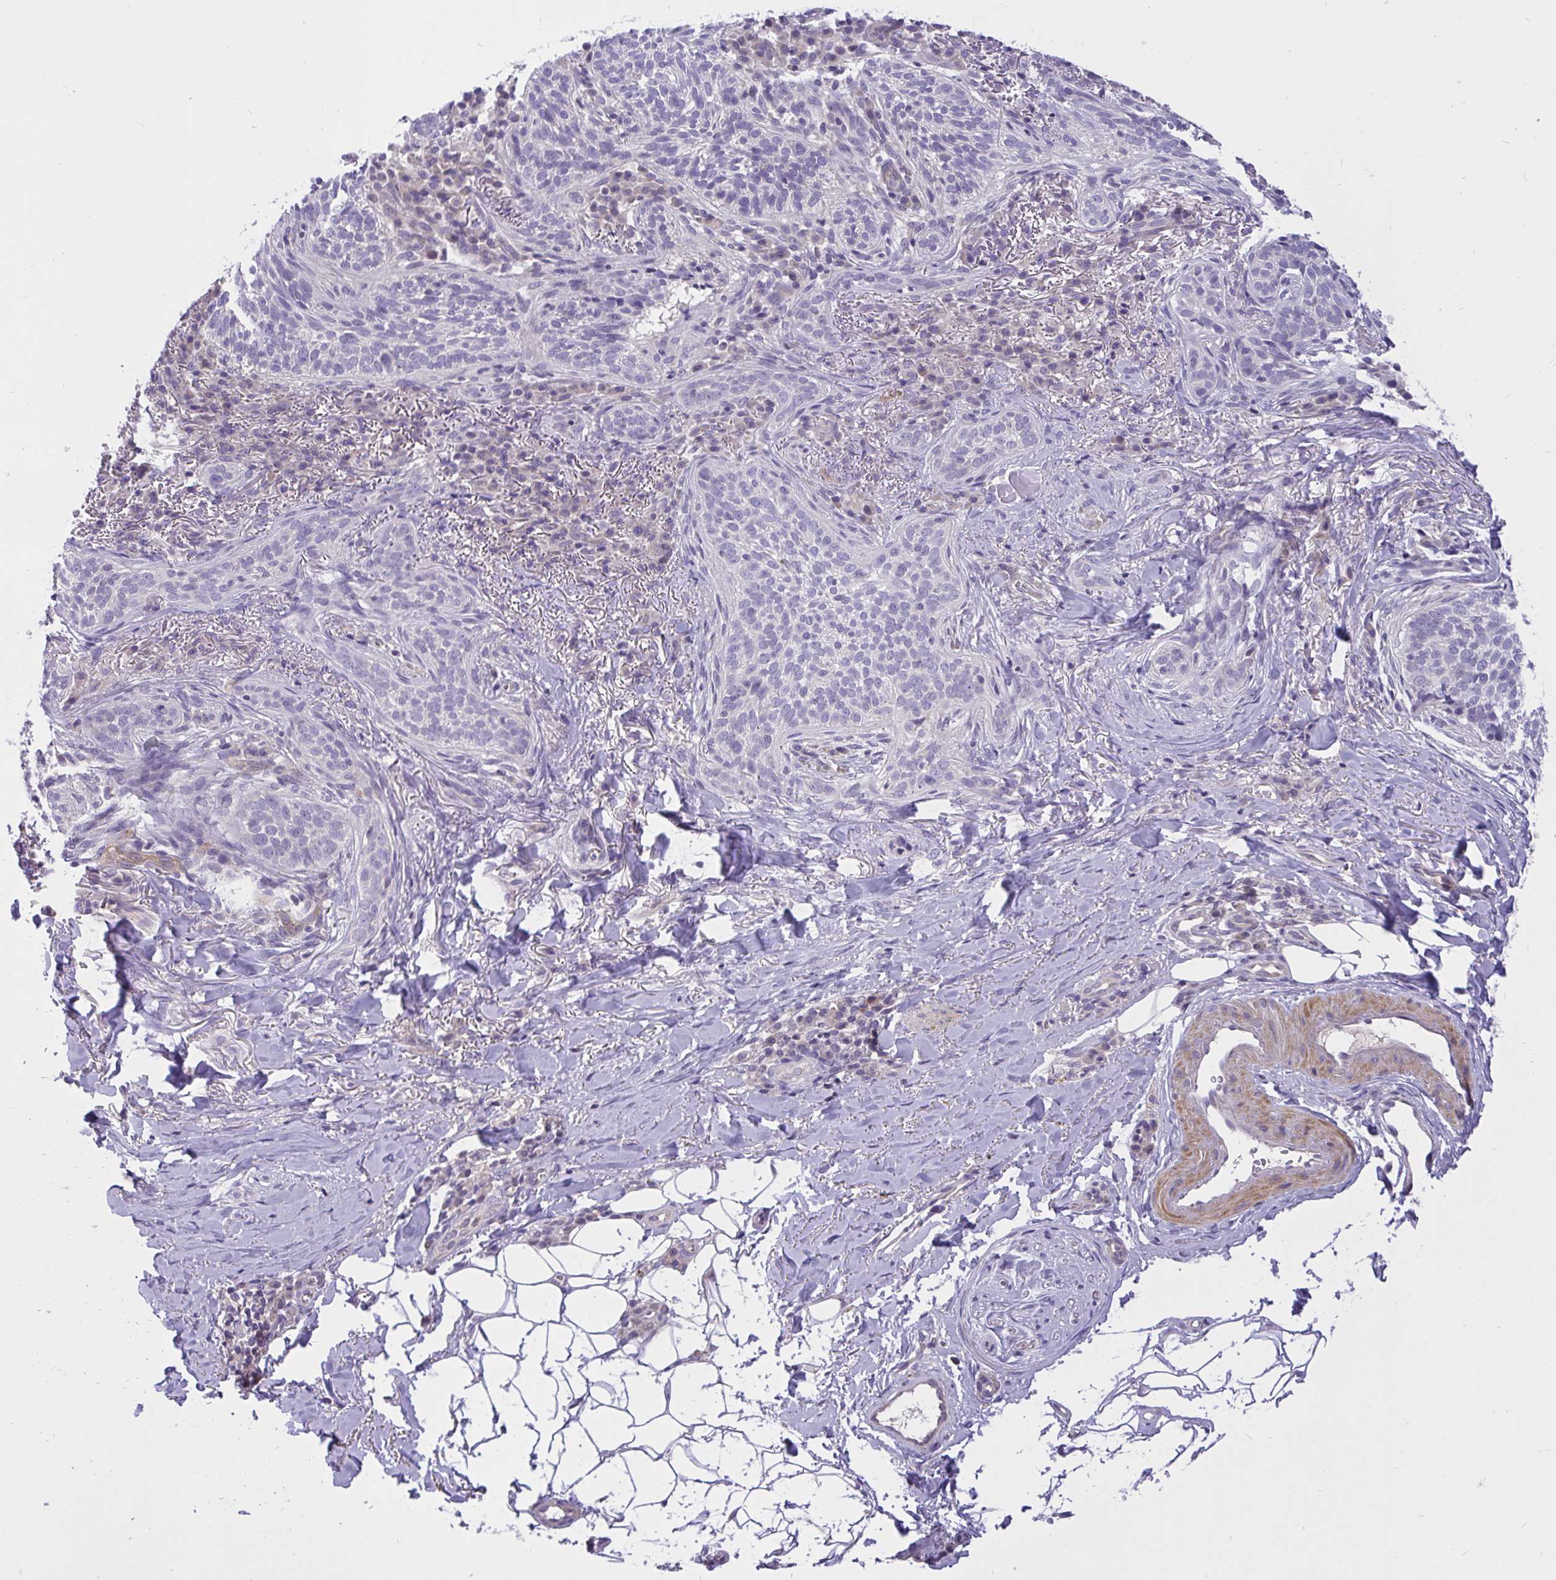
{"staining": {"intensity": "negative", "quantity": "none", "location": "none"}, "tissue": "skin cancer", "cell_type": "Tumor cells", "image_type": "cancer", "snomed": [{"axis": "morphology", "description": "Basal cell carcinoma"}, {"axis": "topography", "description": "Skin"}, {"axis": "topography", "description": "Skin of head"}], "caption": "Tumor cells show no significant protein staining in skin basal cell carcinoma.", "gene": "C19orf54", "patient": {"sex": "male", "age": 62}}